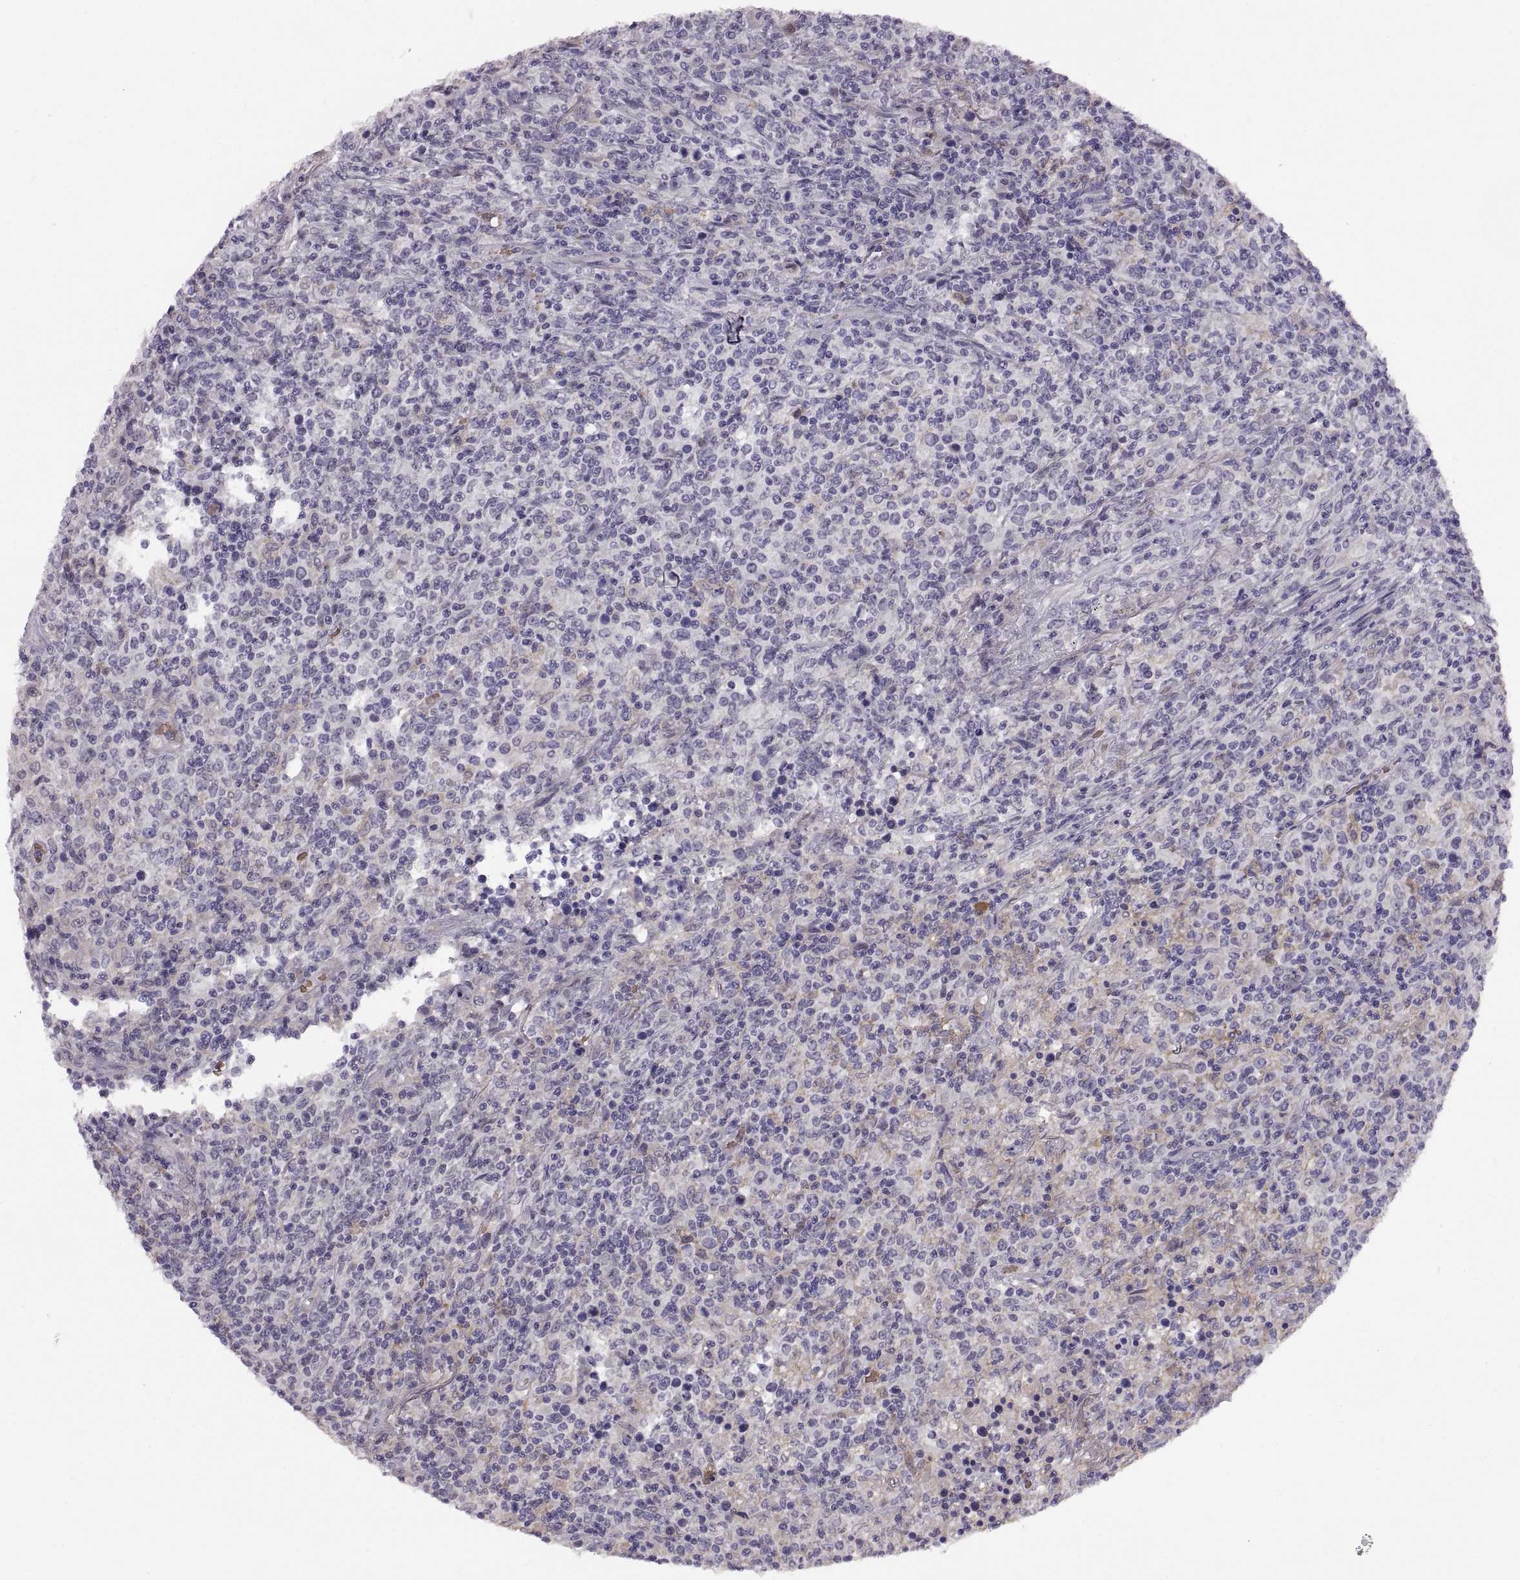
{"staining": {"intensity": "negative", "quantity": "none", "location": "none"}, "tissue": "lymphoma", "cell_type": "Tumor cells", "image_type": "cancer", "snomed": [{"axis": "morphology", "description": "Malignant lymphoma, non-Hodgkin's type, High grade"}, {"axis": "topography", "description": "Lung"}], "caption": "This histopathology image is of lymphoma stained with immunohistochemistry (IHC) to label a protein in brown with the nuclei are counter-stained blue. There is no staining in tumor cells.", "gene": "MEIOC", "patient": {"sex": "male", "age": 79}}